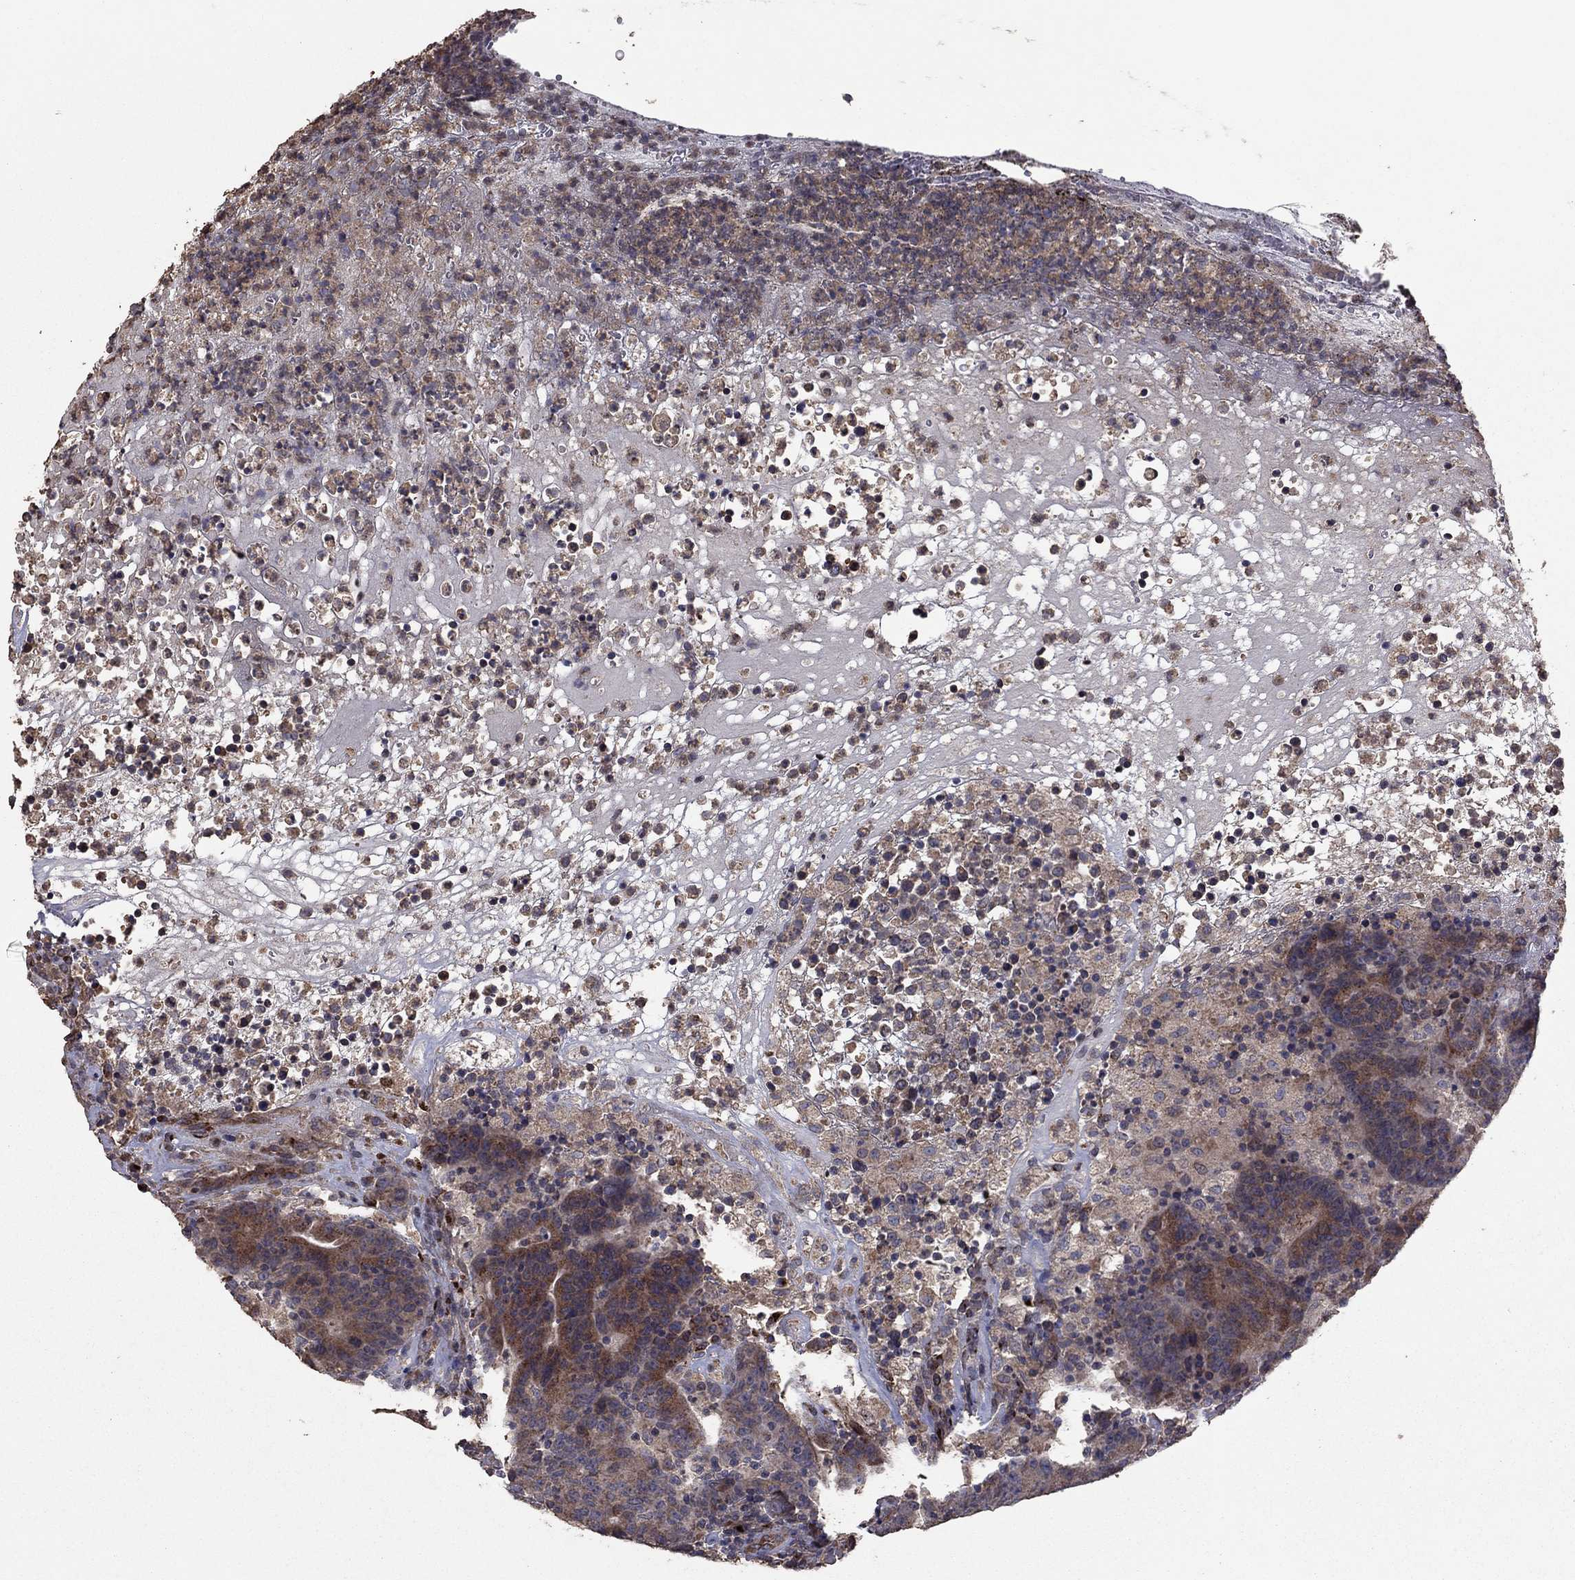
{"staining": {"intensity": "moderate", "quantity": "<25%", "location": "cytoplasmic/membranous"}, "tissue": "colorectal cancer", "cell_type": "Tumor cells", "image_type": "cancer", "snomed": [{"axis": "morphology", "description": "Adenocarcinoma, NOS"}, {"axis": "topography", "description": "Colon"}], "caption": "Colorectal cancer (adenocarcinoma) stained with IHC shows moderate cytoplasmic/membranous positivity in approximately <25% of tumor cells. (Brightfield microscopy of DAB IHC at high magnification).", "gene": "FLT4", "patient": {"sex": "female", "age": 75}}